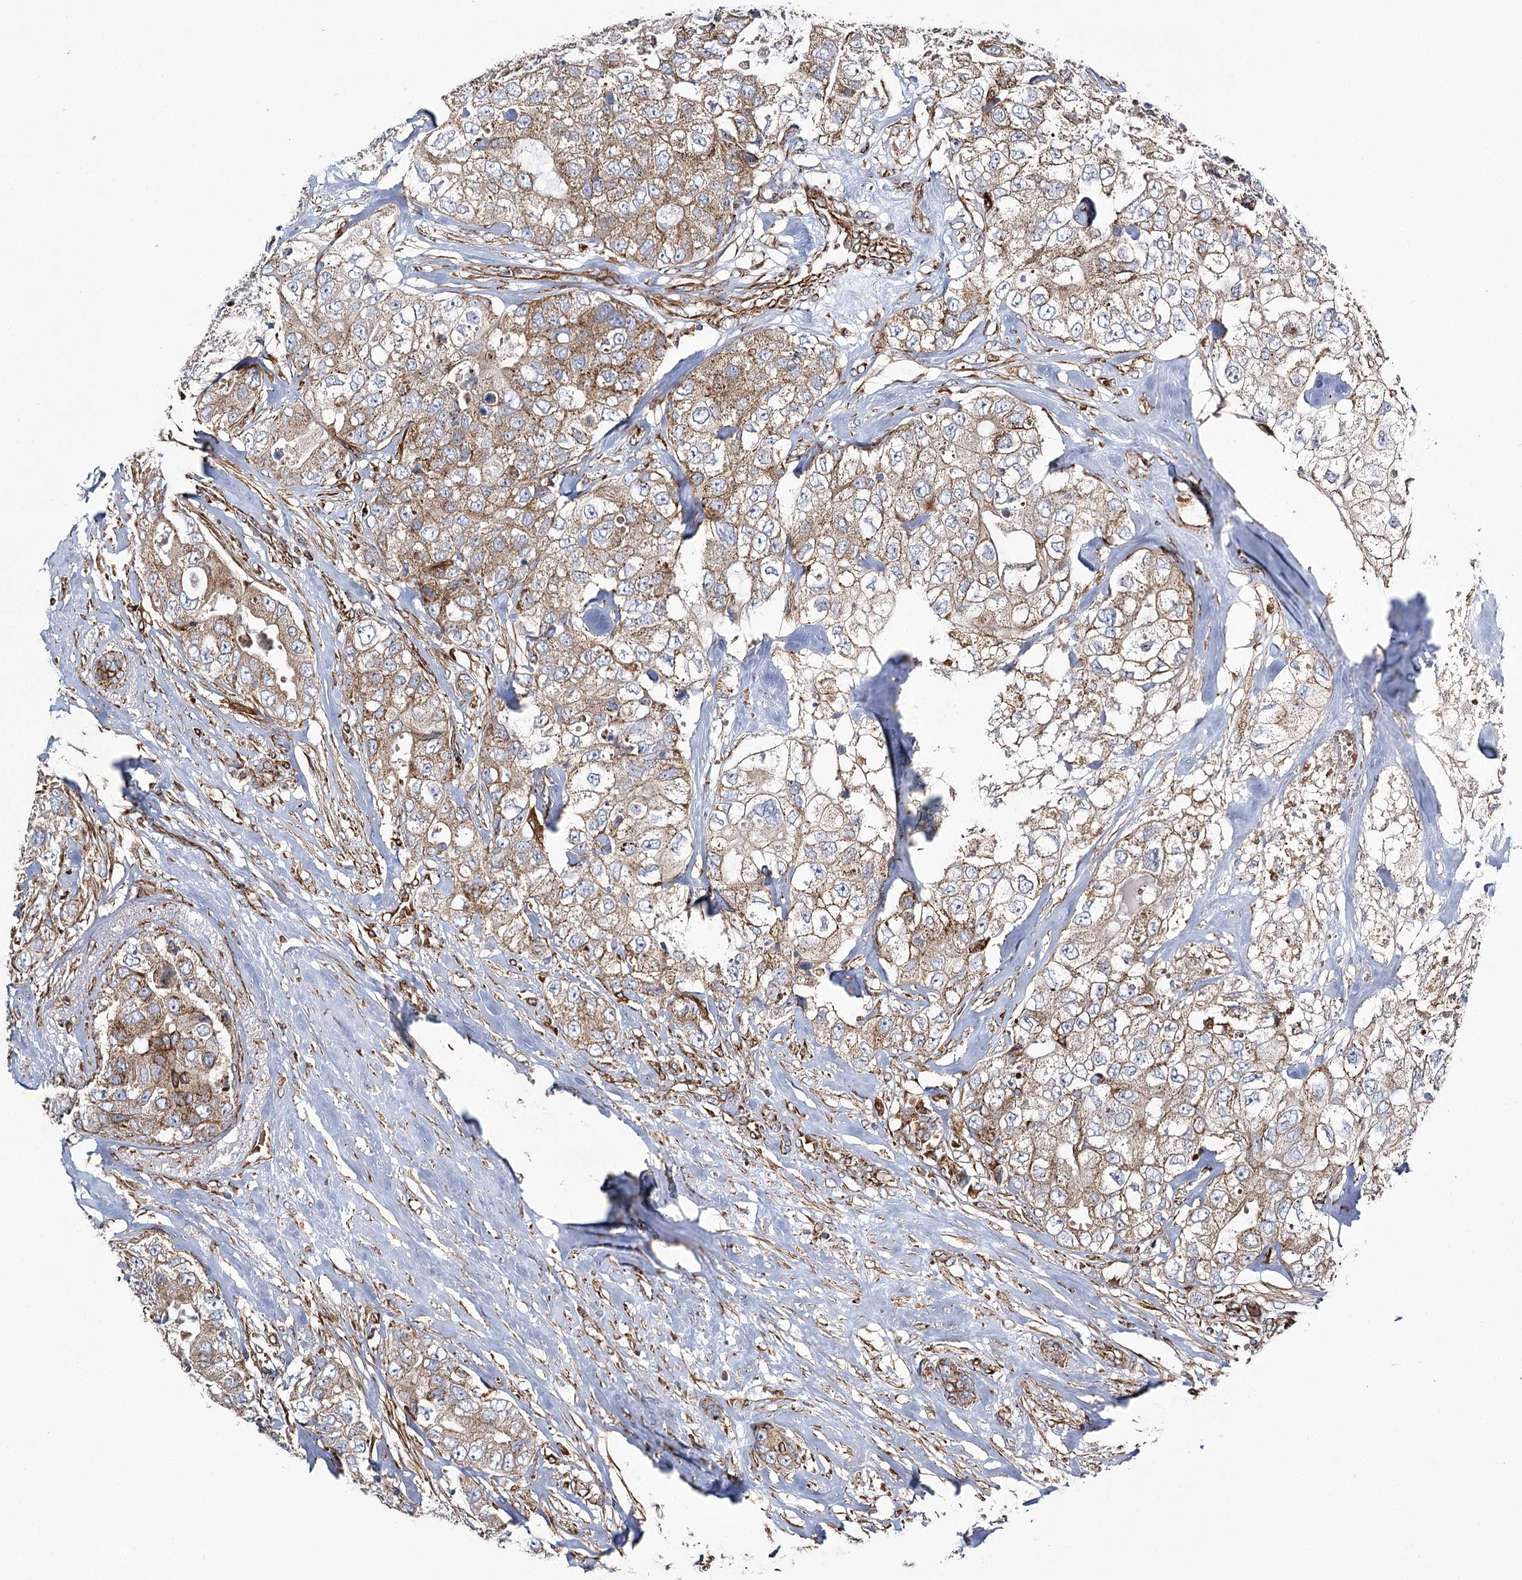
{"staining": {"intensity": "moderate", "quantity": ">75%", "location": "cytoplasmic/membranous"}, "tissue": "breast cancer", "cell_type": "Tumor cells", "image_type": "cancer", "snomed": [{"axis": "morphology", "description": "Duct carcinoma"}, {"axis": "topography", "description": "Breast"}], "caption": "This image reveals breast cancer (invasive ductal carcinoma) stained with immunohistochemistry (IHC) to label a protein in brown. The cytoplasmic/membranous of tumor cells show moderate positivity for the protein. Nuclei are counter-stained blue.", "gene": "THUMPD3", "patient": {"sex": "female", "age": 62}}